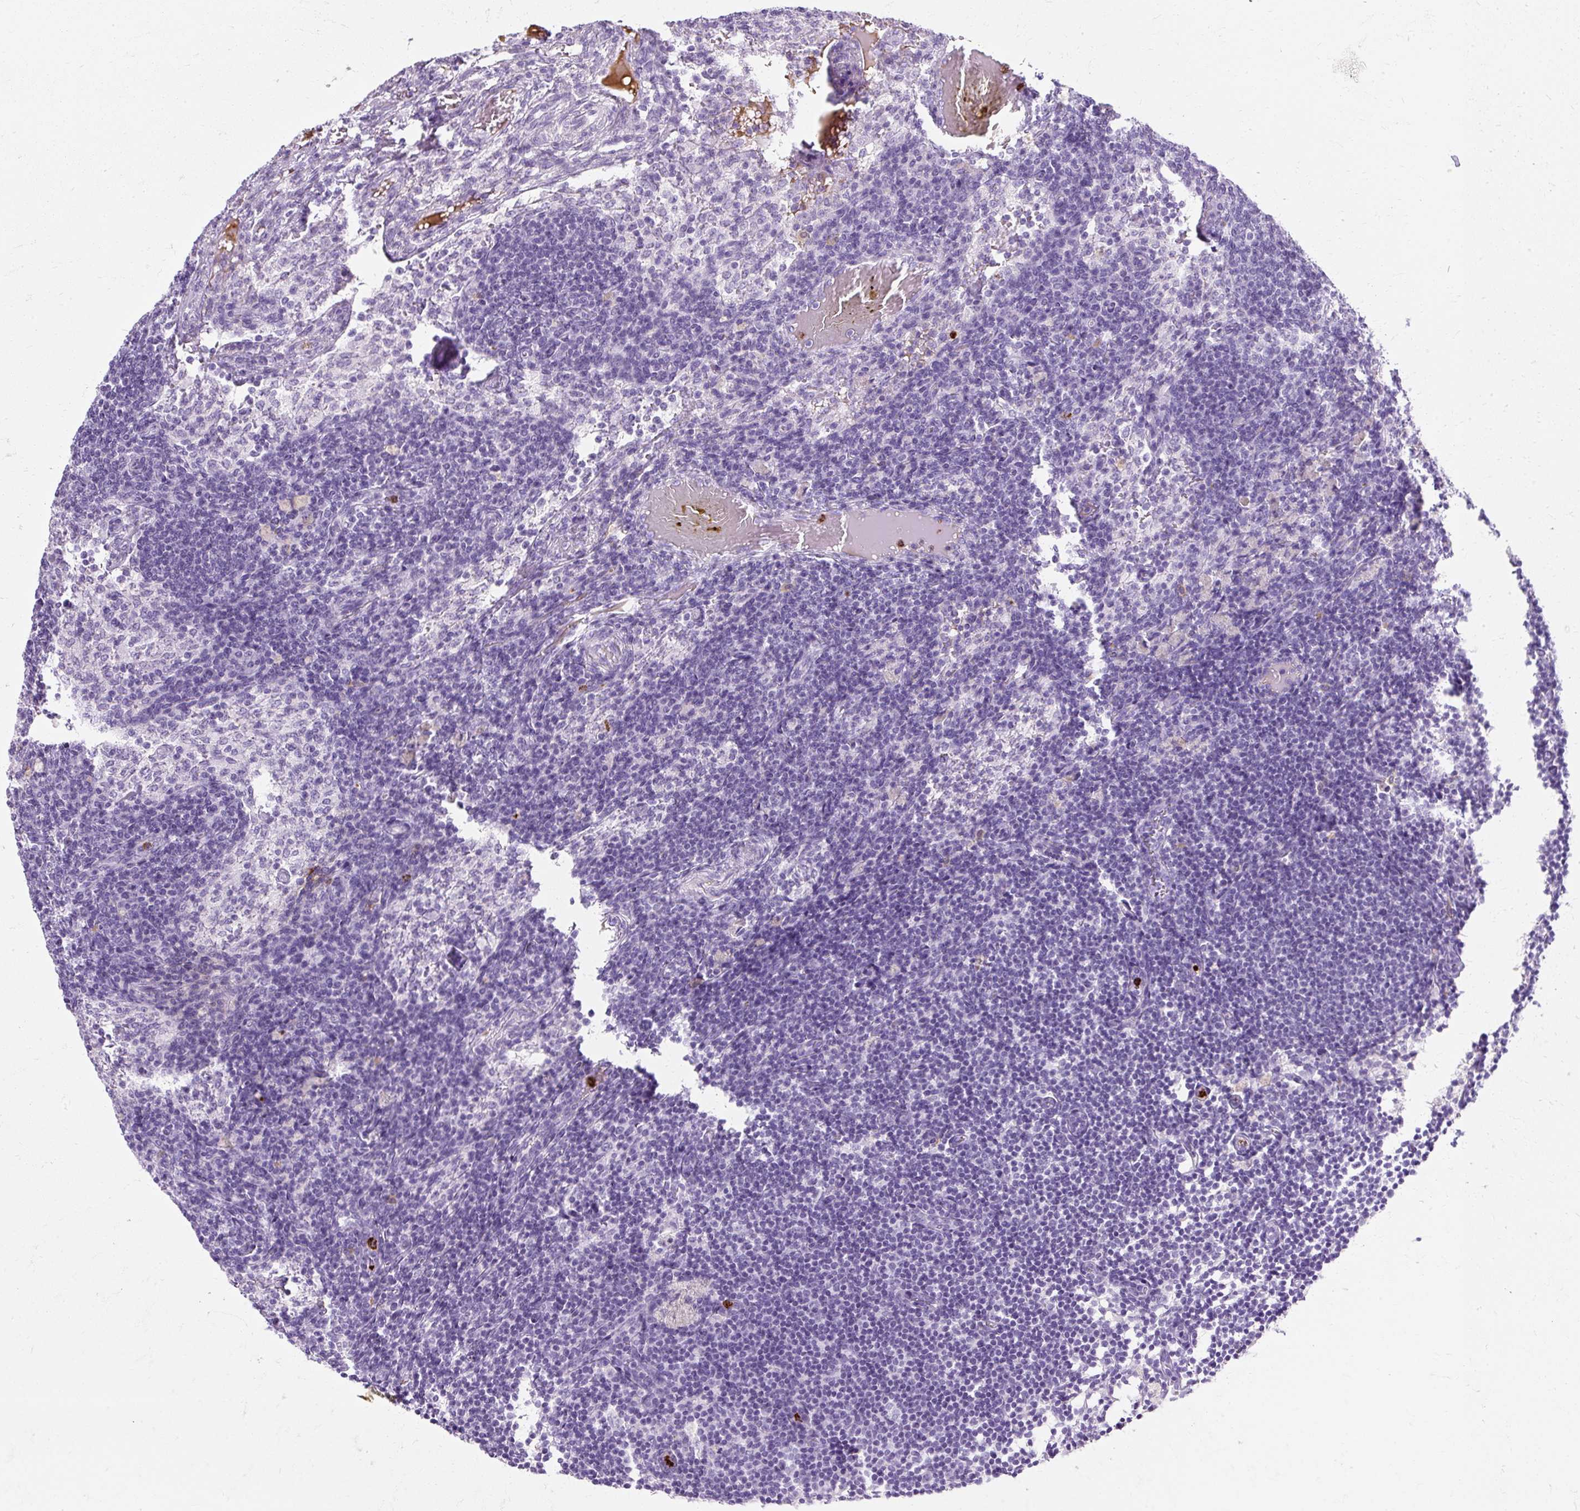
{"staining": {"intensity": "negative", "quantity": "none", "location": "none"}, "tissue": "lymph node", "cell_type": "Germinal center cells", "image_type": "normal", "snomed": [{"axis": "morphology", "description": "Normal tissue, NOS"}, {"axis": "topography", "description": "Lymph node"}], "caption": "High magnification brightfield microscopy of unremarkable lymph node stained with DAB (brown) and counterstained with hematoxylin (blue): germinal center cells show no significant staining.", "gene": "DEFA1B", "patient": {"sex": "male", "age": 49}}